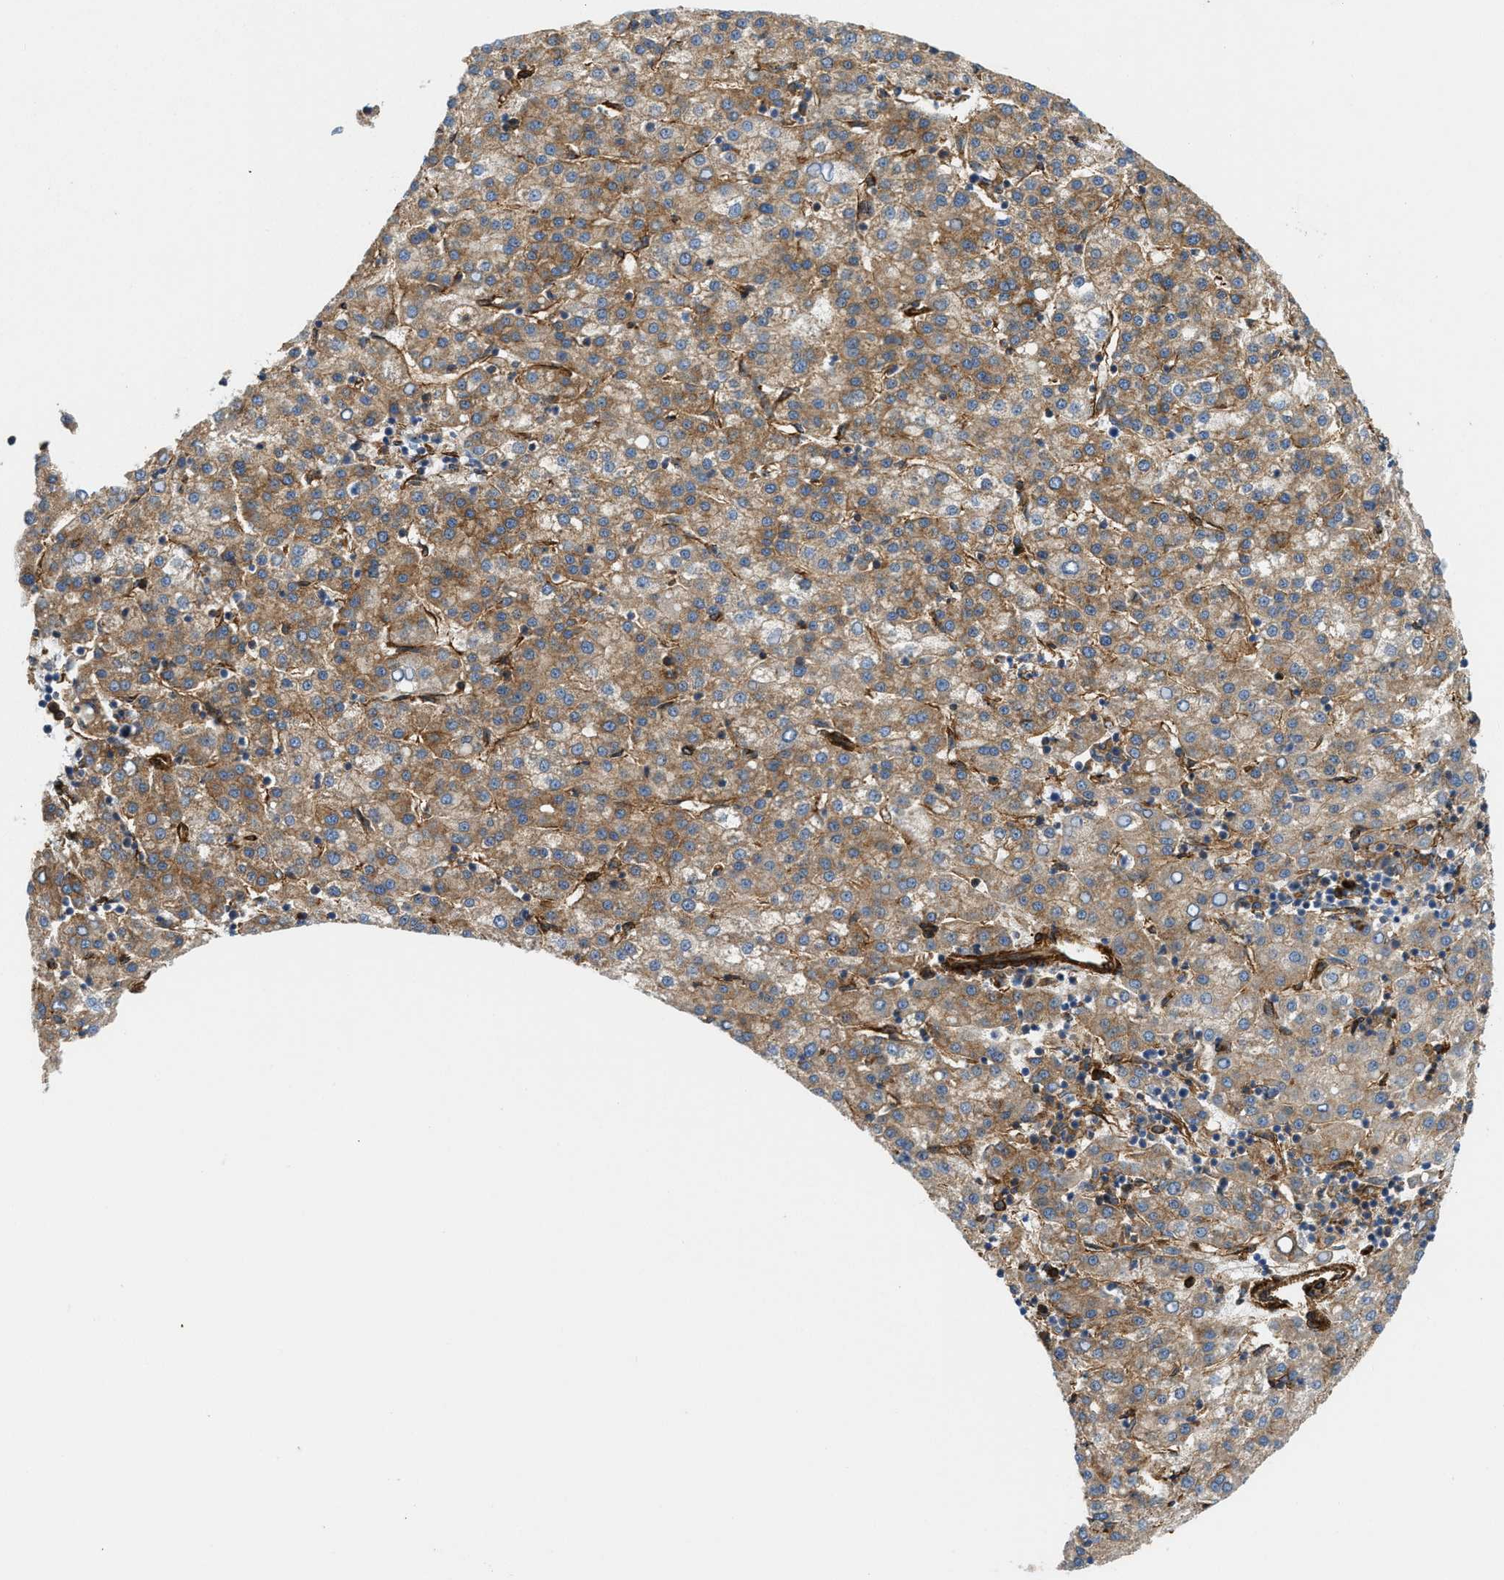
{"staining": {"intensity": "moderate", "quantity": ">75%", "location": "cytoplasmic/membranous"}, "tissue": "liver cancer", "cell_type": "Tumor cells", "image_type": "cancer", "snomed": [{"axis": "morphology", "description": "Carcinoma, Hepatocellular, NOS"}, {"axis": "topography", "description": "Liver"}], "caption": "The micrograph displays staining of hepatocellular carcinoma (liver), revealing moderate cytoplasmic/membranous protein positivity (brown color) within tumor cells.", "gene": "HIP1", "patient": {"sex": "female", "age": 58}}